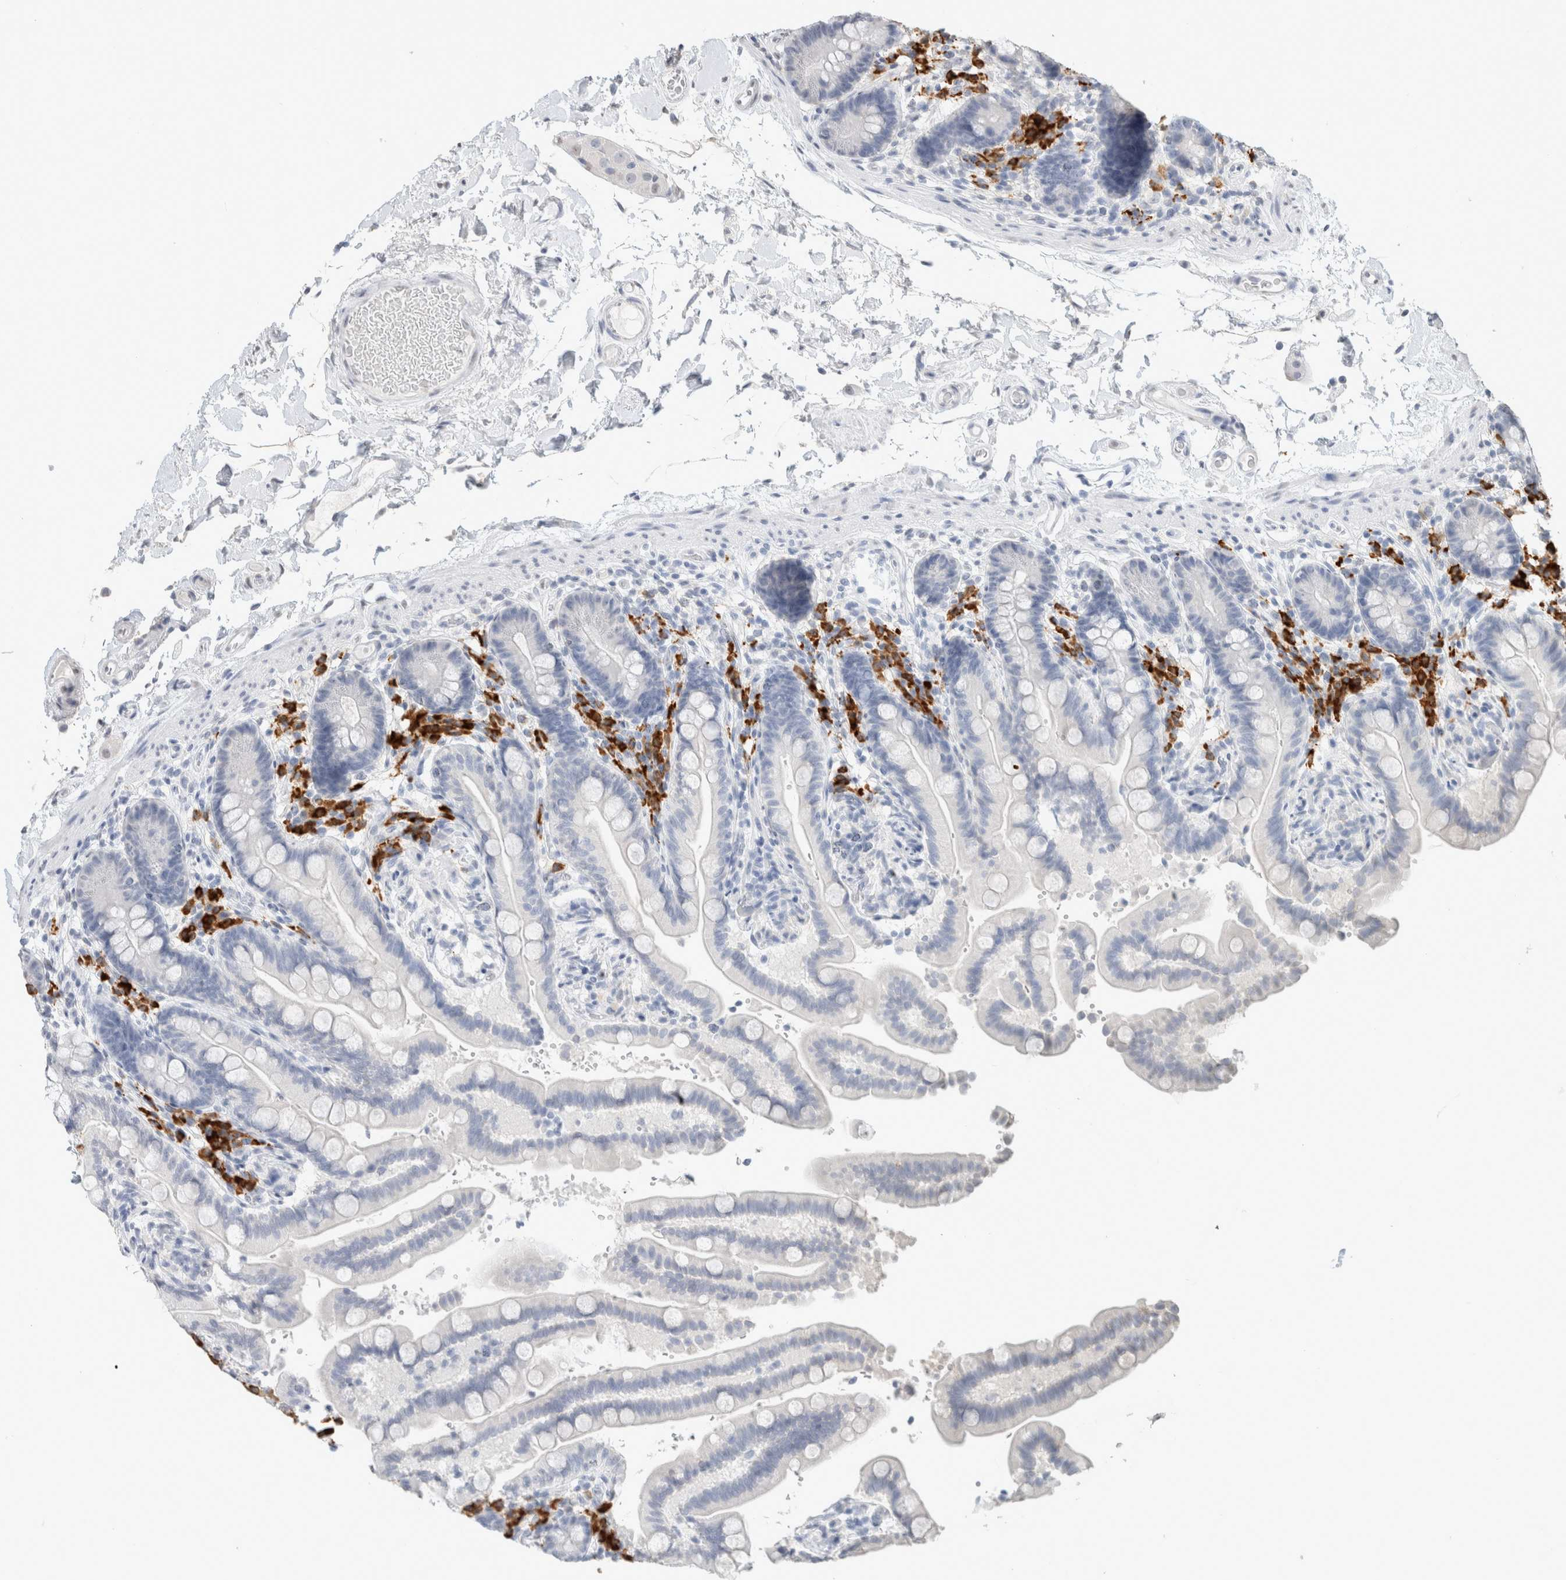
{"staining": {"intensity": "negative", "quantity": "none", "location": "none"}, "tissue": "colon", "cell_type": "Endothelial cells", "image_type": "normal", "snomed": [{"axis": "morphology", "description": "Normal tissue, NOS"}, {"axis": "topography", "description": "Smooth muscle"}, {"axis": "topography", "description": "Colon"}], "caption": "This is an immunohistochemistry image of normal colon. There is no staining in endothelial cells.", "gene": "CD80", "patient": {"sex": "male", "age": 73}}